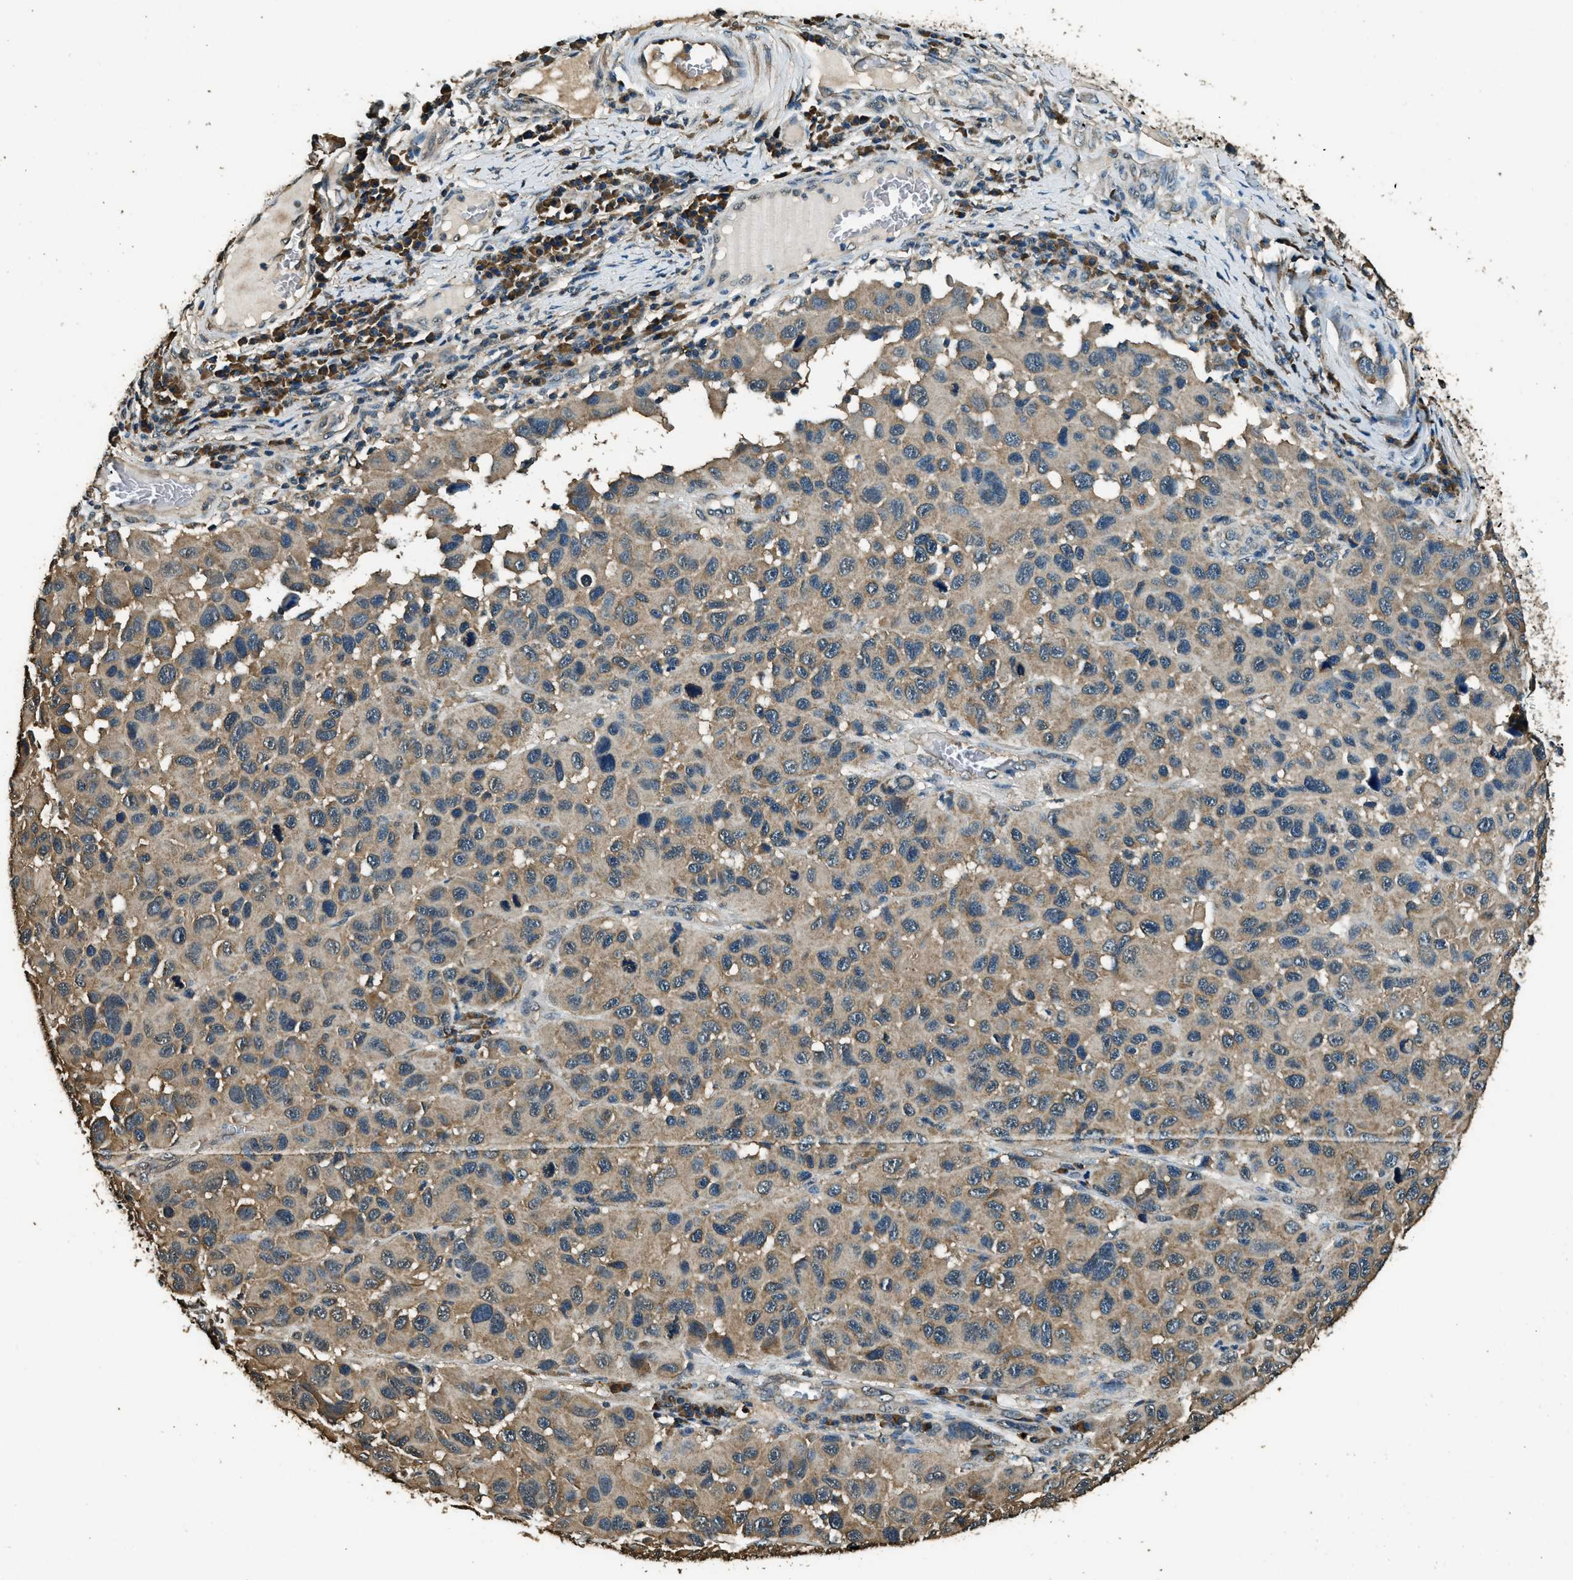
{"staining": {"intensity": "weak", "quantity": ">75%", "location": "cytoplasmic/membranous"}, "tissue": "melanoma", "cell_type": "Tumor cells", "image_type": "cancer", "snomed": [{"axis": "morphology", "description": "Malignant melanoma, NOS"}, {"axis": "topography", "description": "Skin"}], "caption": "Immunohistochemistry of melanoma displays low levels of weak cytoplasmic/membranous expression in about >75% of tumor cells. The staining was performed using DAB (3,3'-diaminobenzidine) to visualize the protein expression in brown, while the nuclei were stained in blue with hematoxylin (Magnification: 20x).", "gene": "SALL3", "patient": {"sex": "male", "age": 53}}